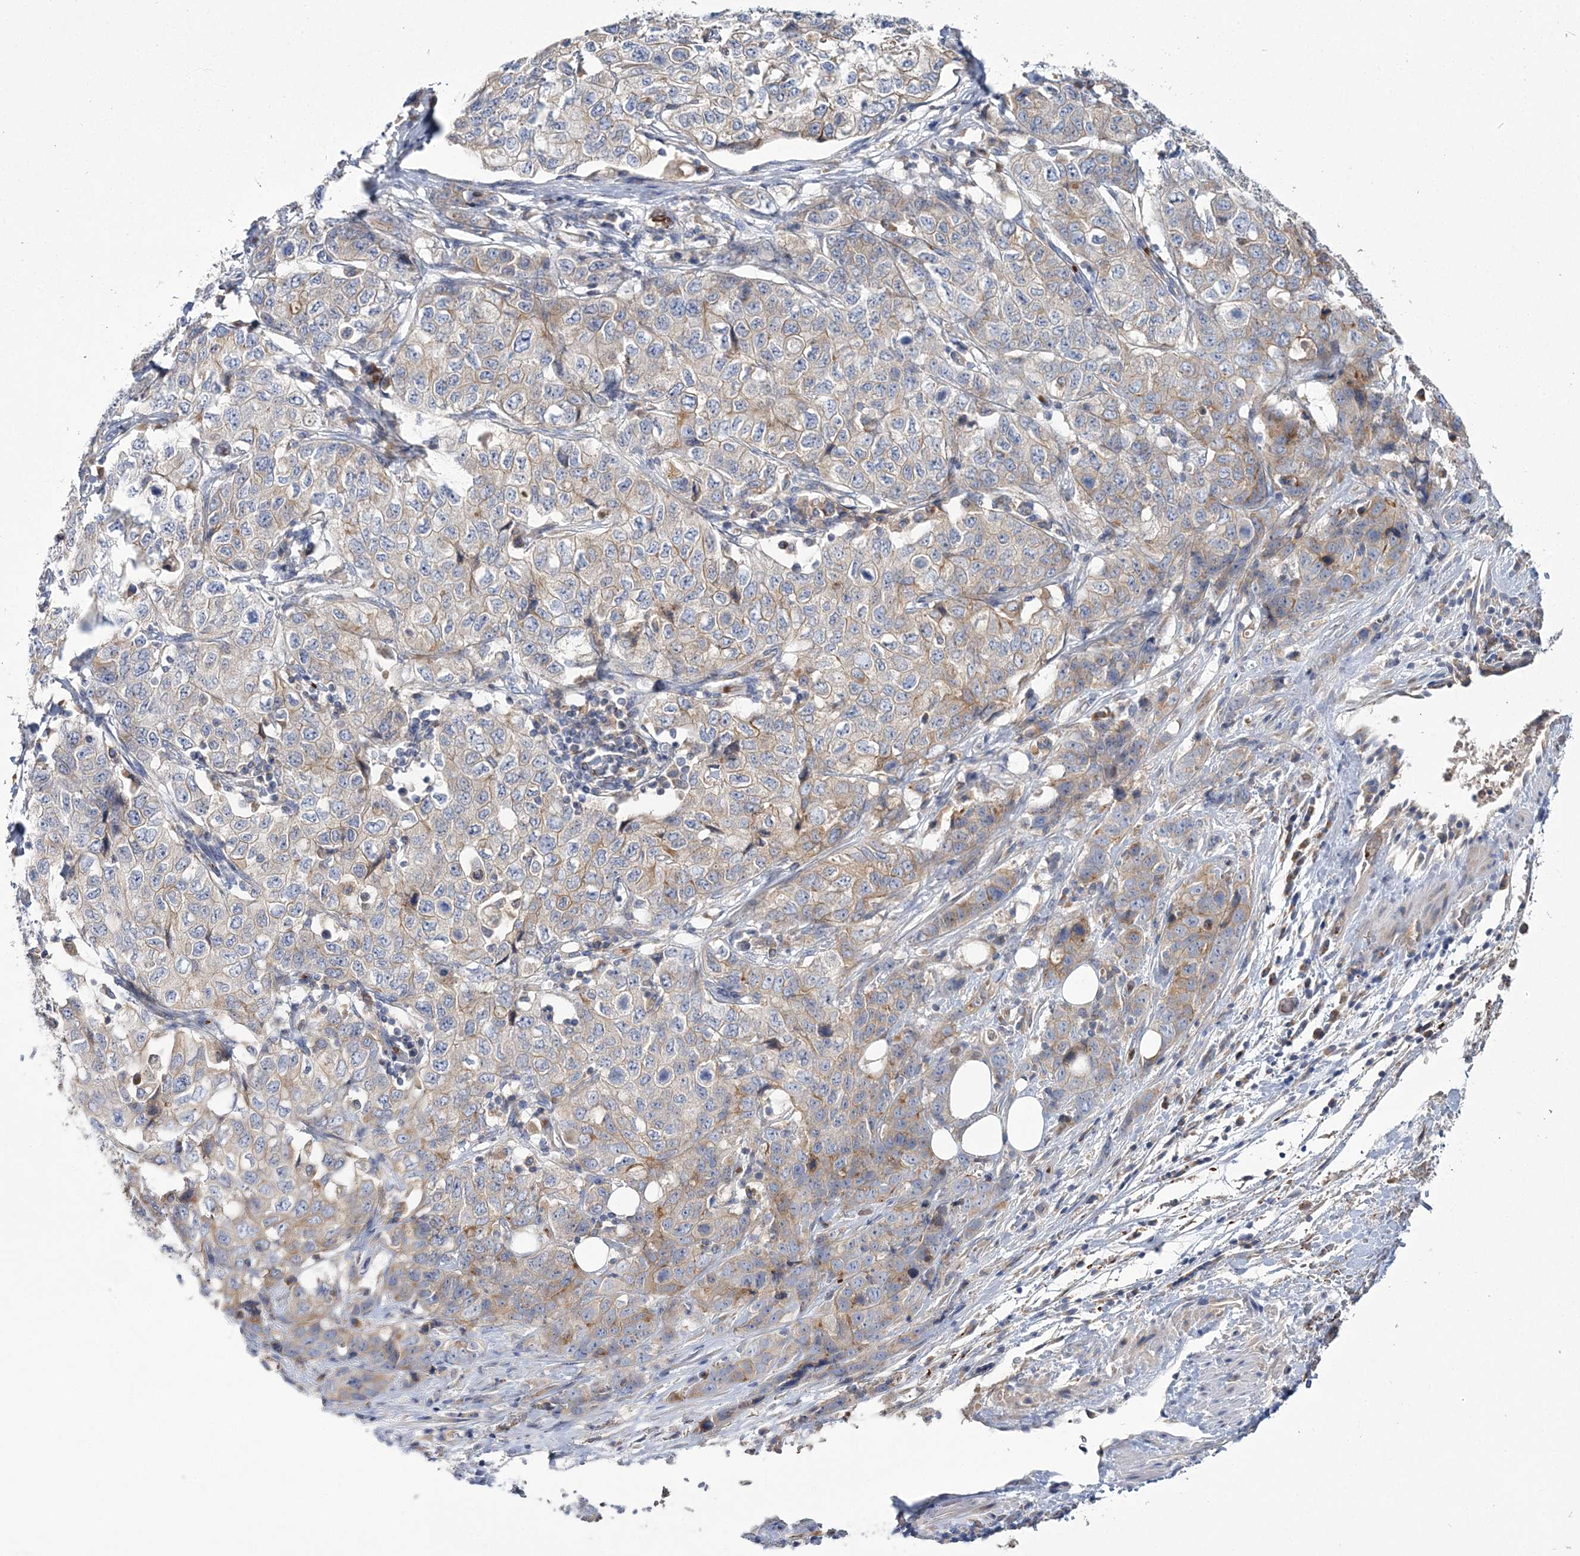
{"staining": {"intensity": "moderate", "quantity": "25%-75%", "location": "cytoplasmic/membranous"}, "tissue": "stomach cancer", "cell_type": "Tumor cells", "image_type": "cancer", "snomed": [{"axis": "morphology", "description": "Adenocarcinoma, NOS"}, {"axis": "topography", "description": "Stomach"}], "caption": "Immunohistochemistry of stomach cancer reveals medium levels of moderate cytoplasmic/membranous staining in about 25%-75% of tumor cells.", "gene": "ATP11B", "patient": {"sex": "male", "age": 48}}